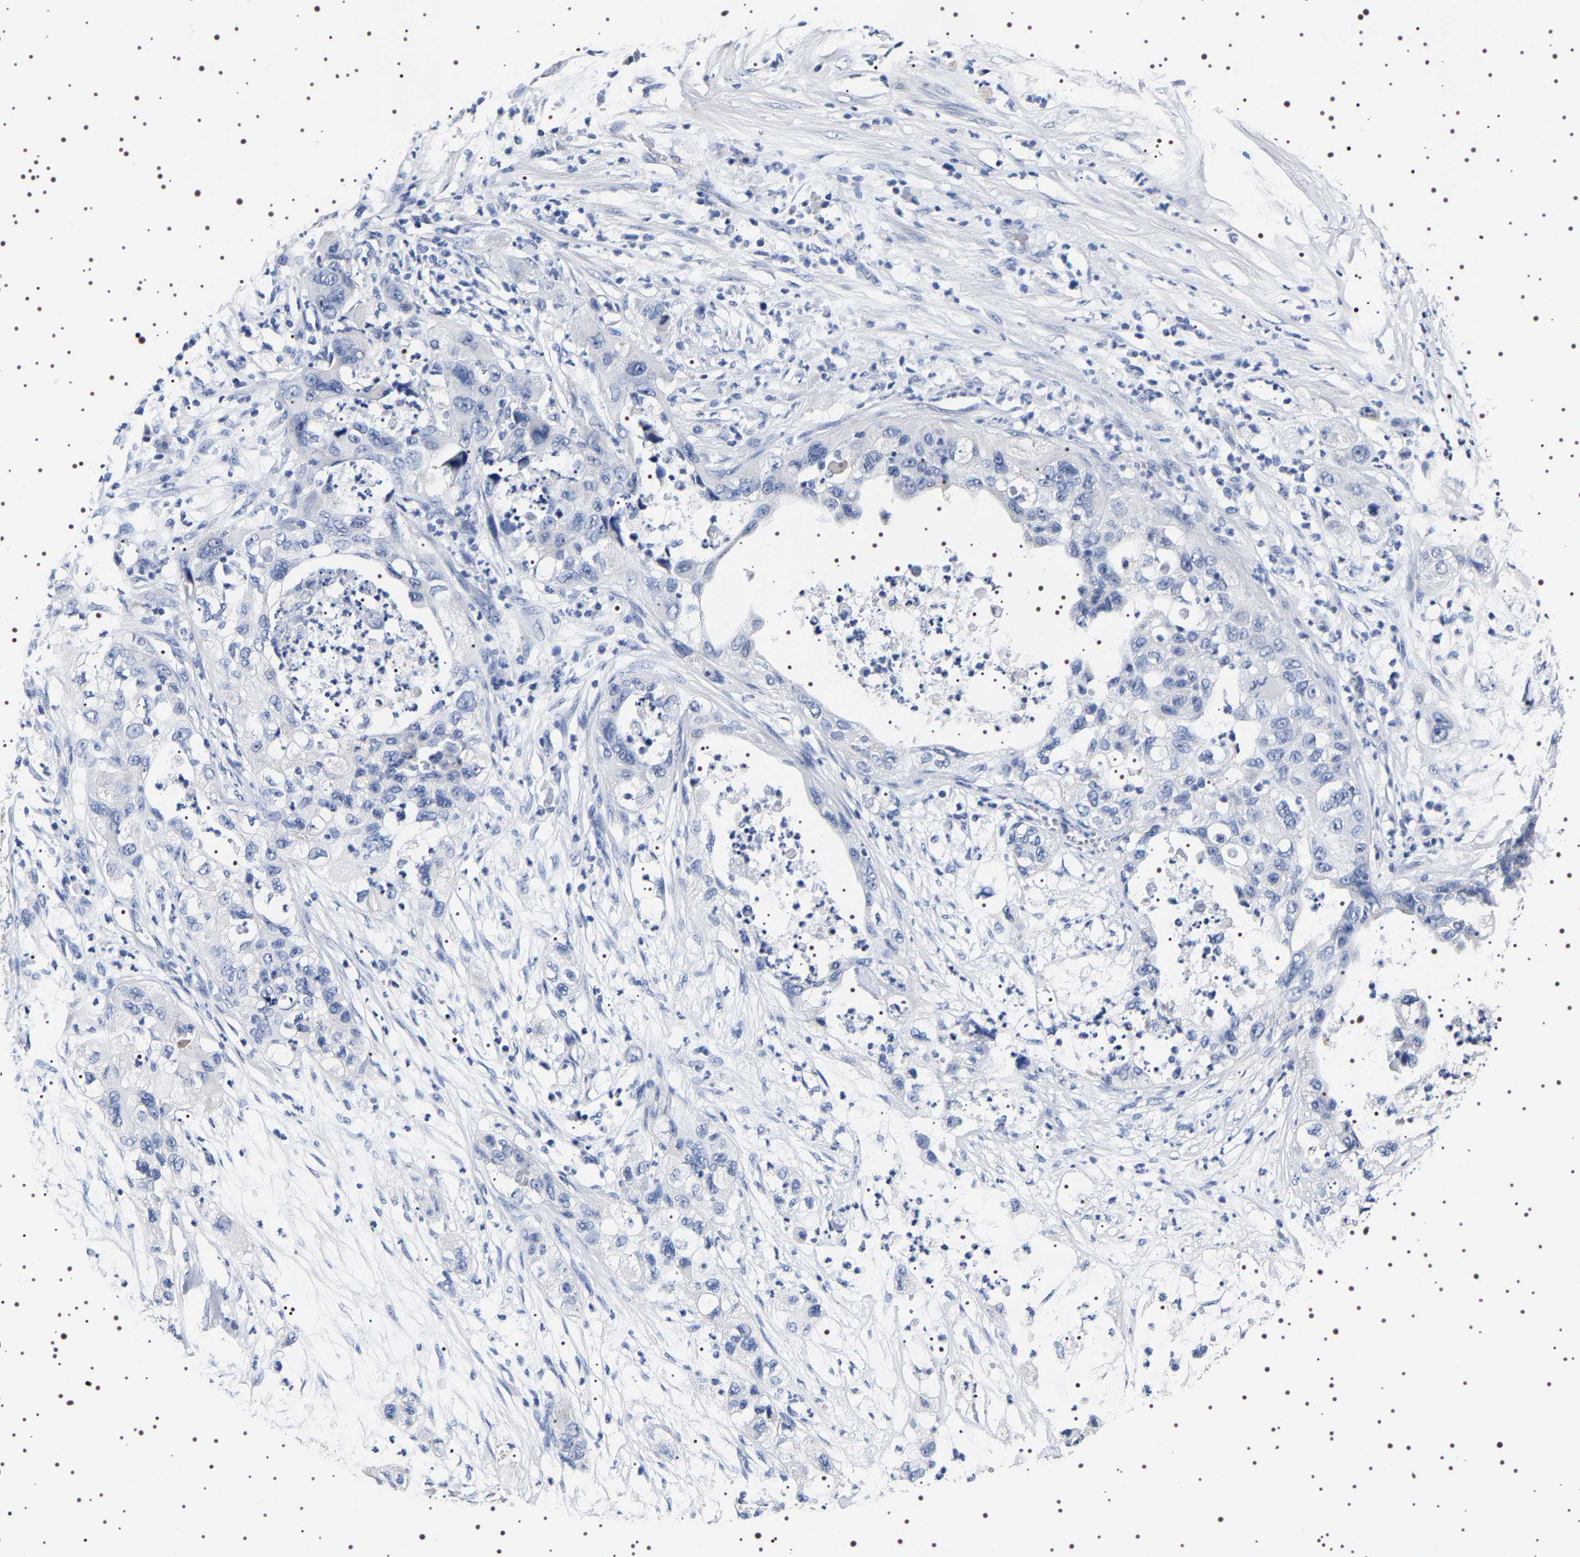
{"staining": {"intensity": "negative", "quantity": "none", "location": "none"}, "tissue": "pancreatic cancer", "cell_type": "Tumor cells", "image_type": "cancer", "snomed": [{"axis": "morphology", "description": "Adenocarcinoma, NOS"}, {"axis": "topography", "description": "Pancreas"}], "caption": "Image shows no protein positivity in tumor cells of pancreatic adenocarcinoma tissue. (Immunohistochemistry (ihc), brightfield microscopy, high magnification).", "gene": "UBQLN3", "patient": {"sex": "female", "age": 78}}